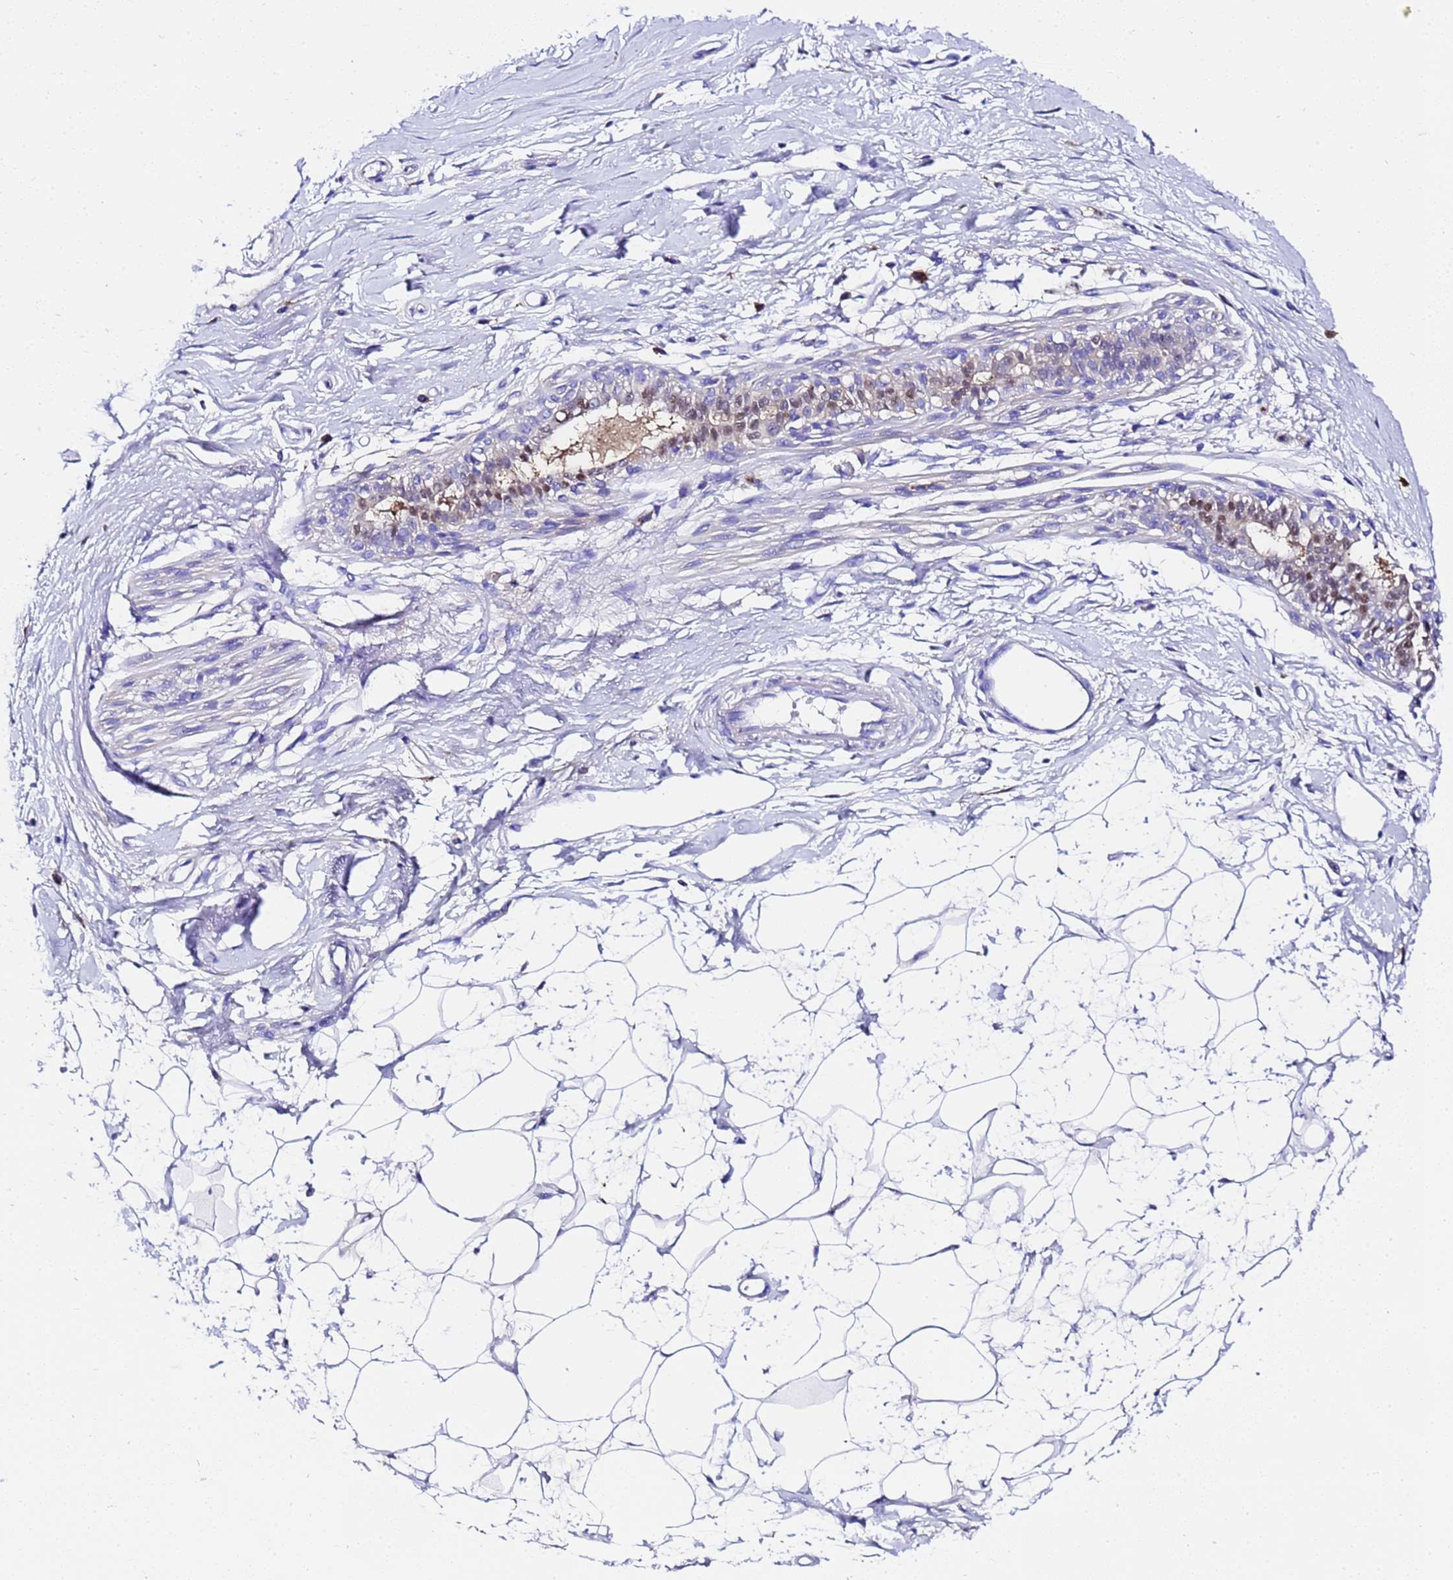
{"staining": {"intensity": "negative", "quantity": "none", "location": "none"}, "tissue": "breast", "cell_type": "Adipocytes", "image_type": "normal", "snomed": [{"axis": "morphology", "description": "Normal tissue, NOS"}, {"axis": "topography", "description": "Breast"}], "caption": "DAB immunohistochemical staining of unremarkable human breast displays no significant positivity in adipocytes.", "gene": "FTL", "patient": {"sex": "female", "age": 45}}